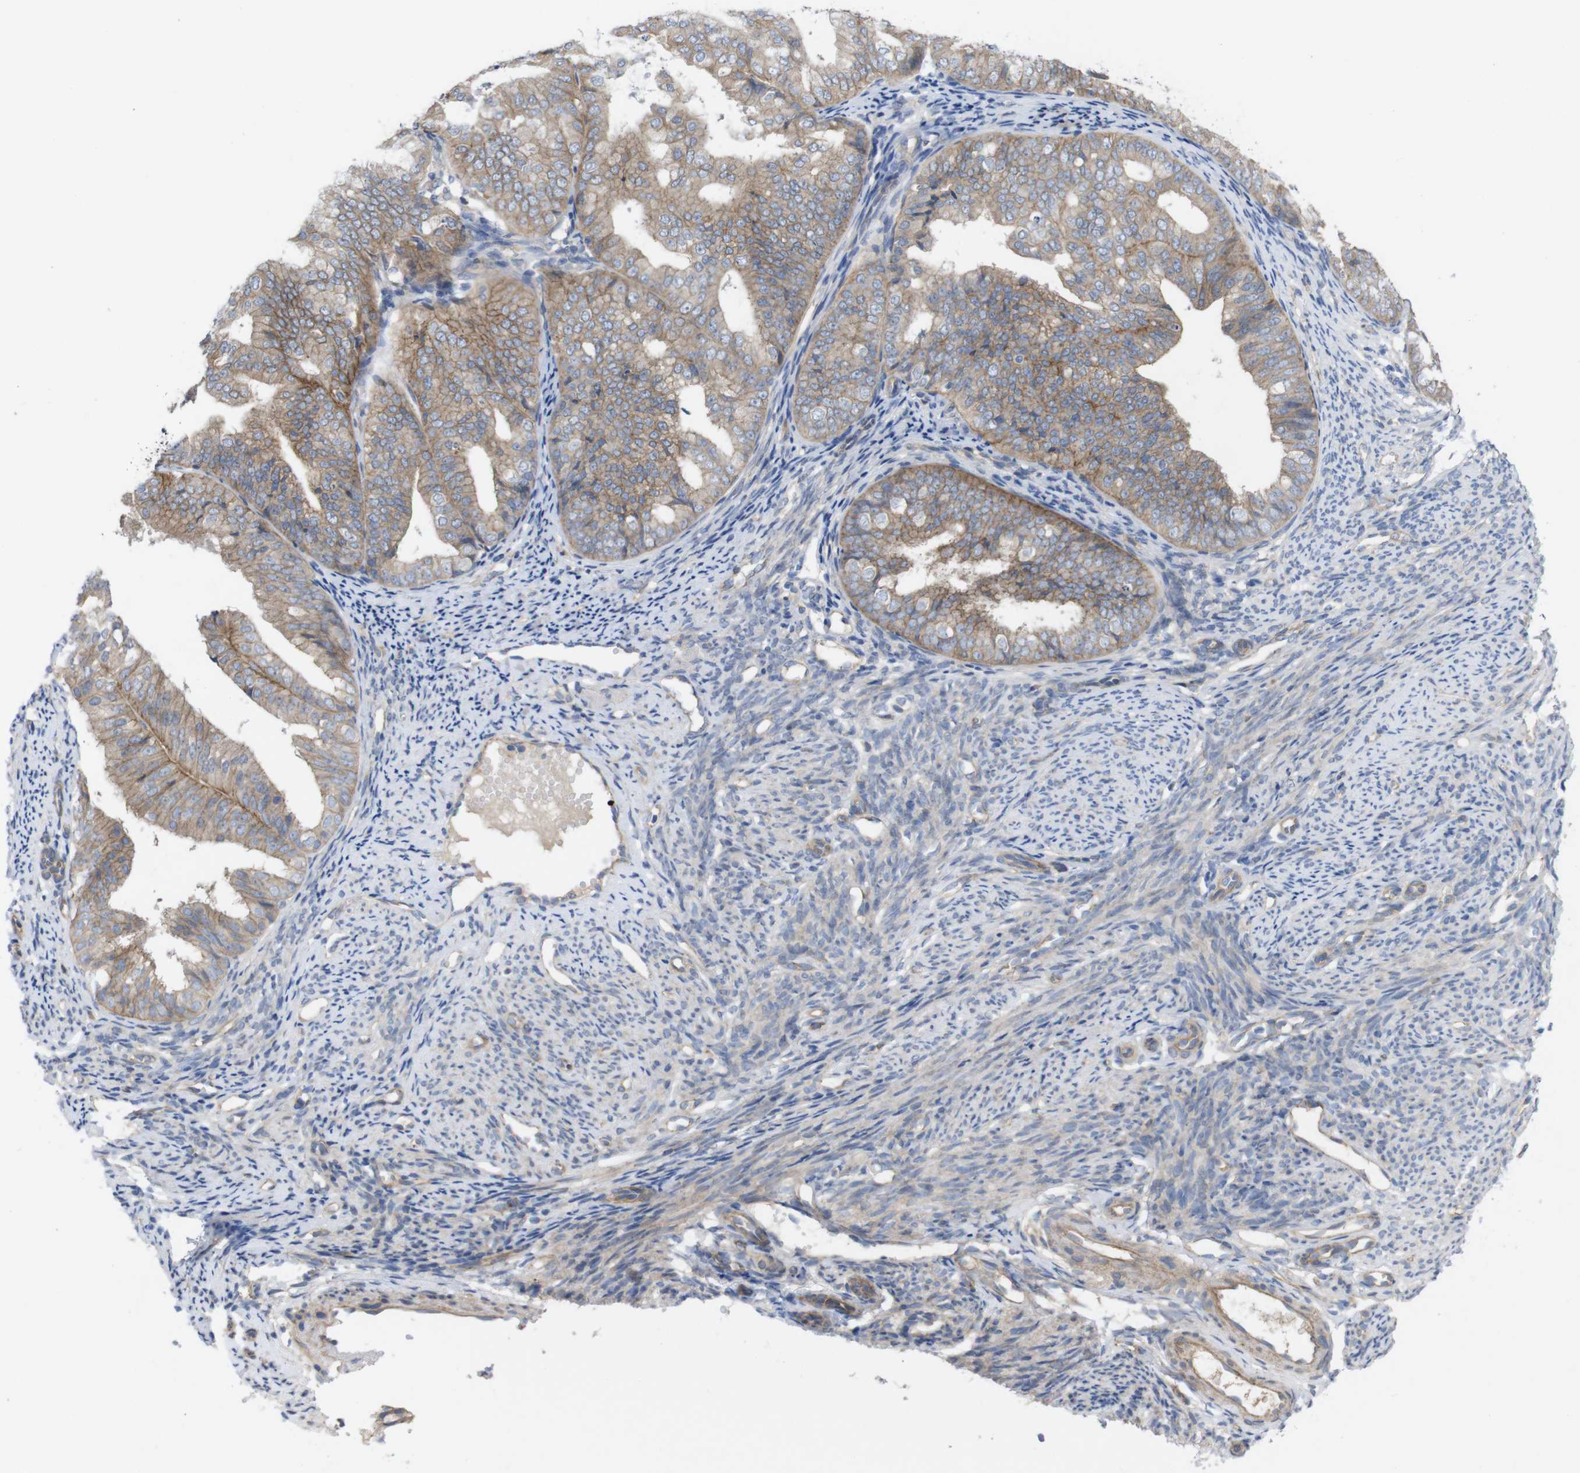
{"staining": {"intensity": "moderate", "quantity": ">75%", "location": "cytoplasmic/membranous"}, "tissue": "endometrial cancer", "cell_type": "Tumor cells", "image_type": "cancer", "snomed": [{"axis": "morphology", "description": "Adenocarcinoma, NOS"}, {"axis": "topography", "description": "Endometrium"}], "caption": "Endometrial cancer (adenocarcinoma) was stained to show a protein in brown. There is medium levels of moderate cytoplasmic/membranous expression in approximately >75% of tumor cells.", "gene": "KIDINS220", "patient": {"sex": "female", "age": 63}}